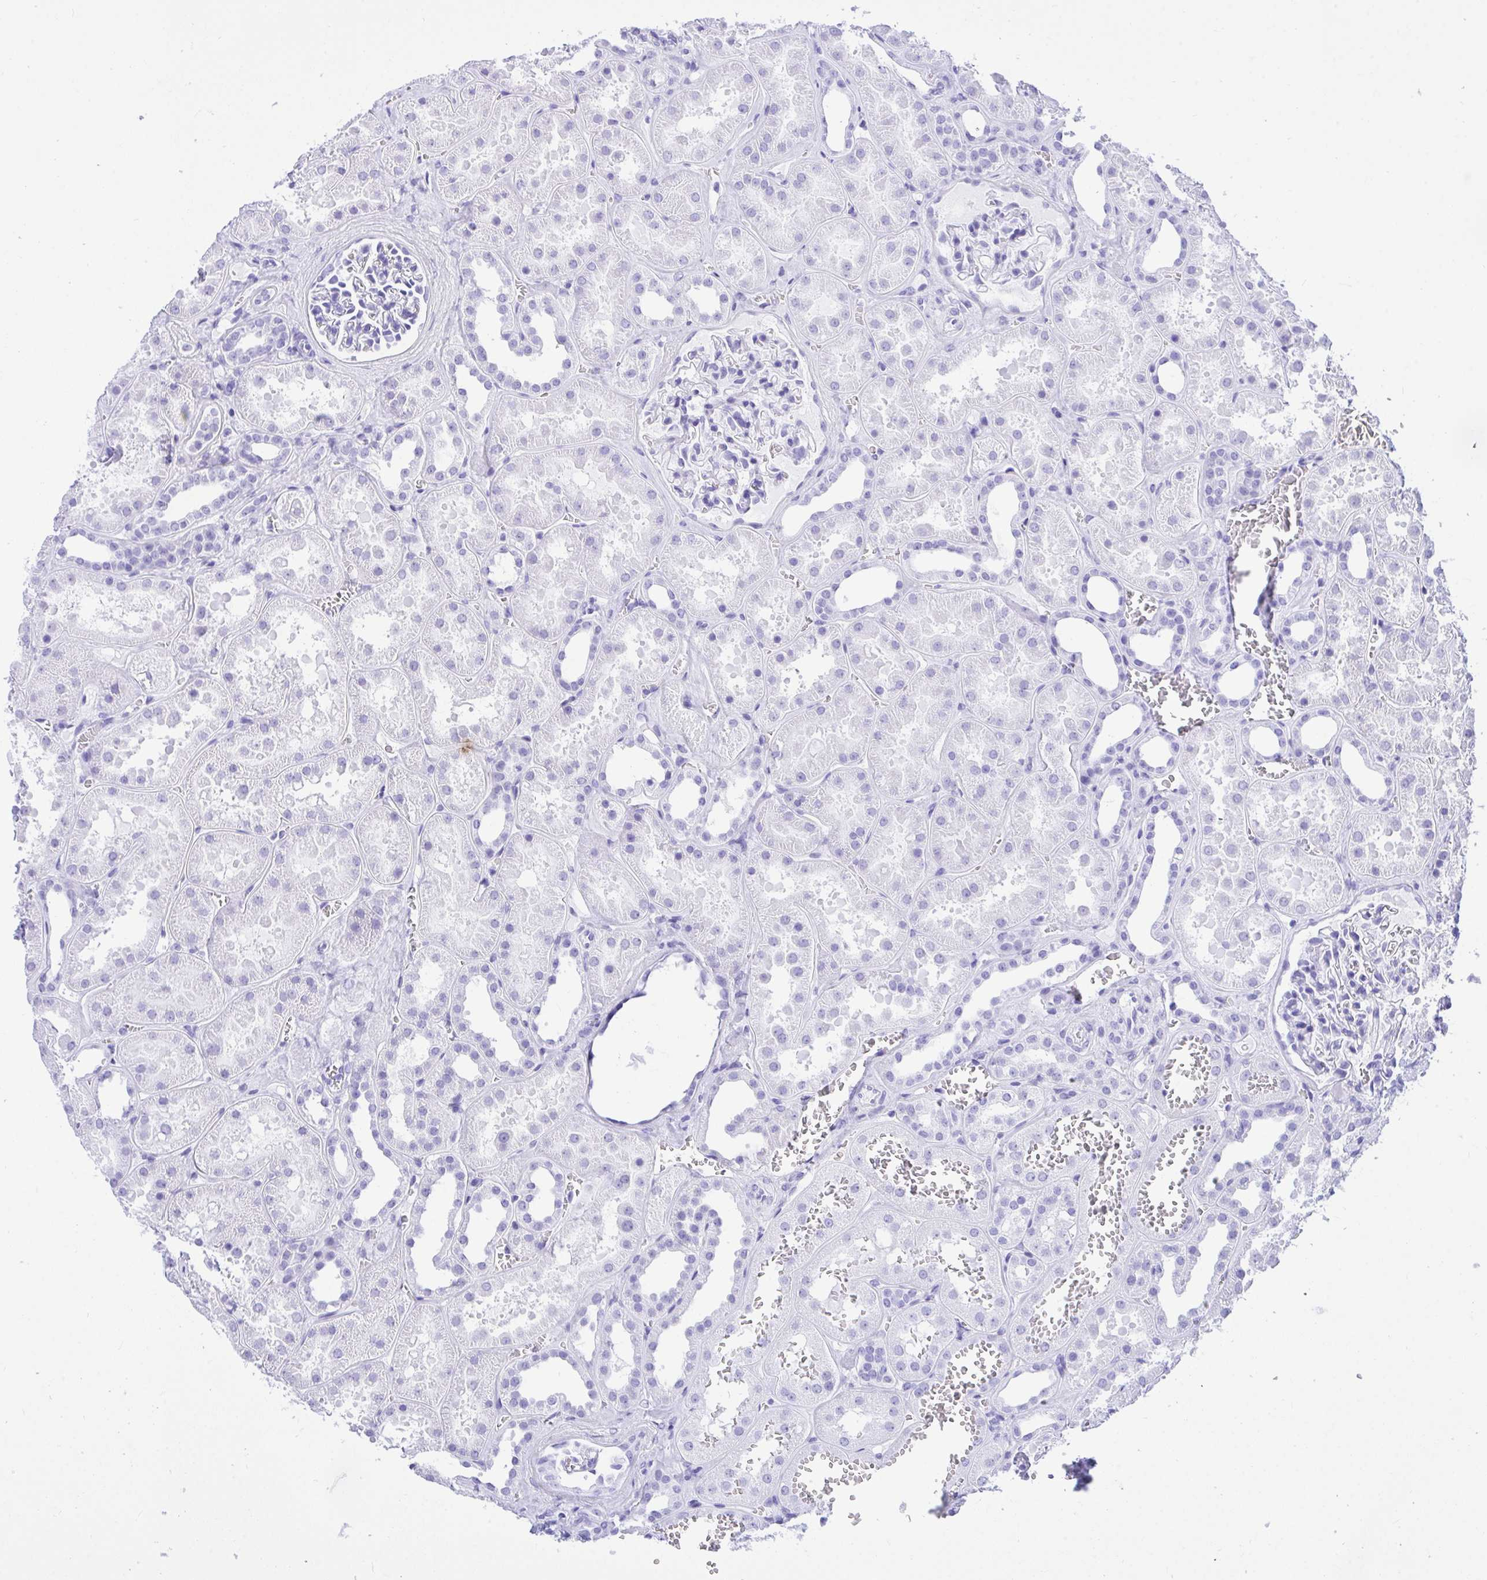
{"staining": {"intensity": "negative", "quantity": "none", "location": "none"}, "tissue": "kidney", "cell_type": "Cells in glomeruli", "image_type": "normal", "snomed": [{"axis": "morphology", "description": "Normal tissue, NOS"}, {"axis": "topography", "description": "Kidney"}], "caption": "Immunohistochemistry (IHC) image of benign kidney stained for a protein (brown), which exhibits no positivity in cells in glomeruli.", "gene": "TLN2", "patient": {"sex": "female", "age": 41}}